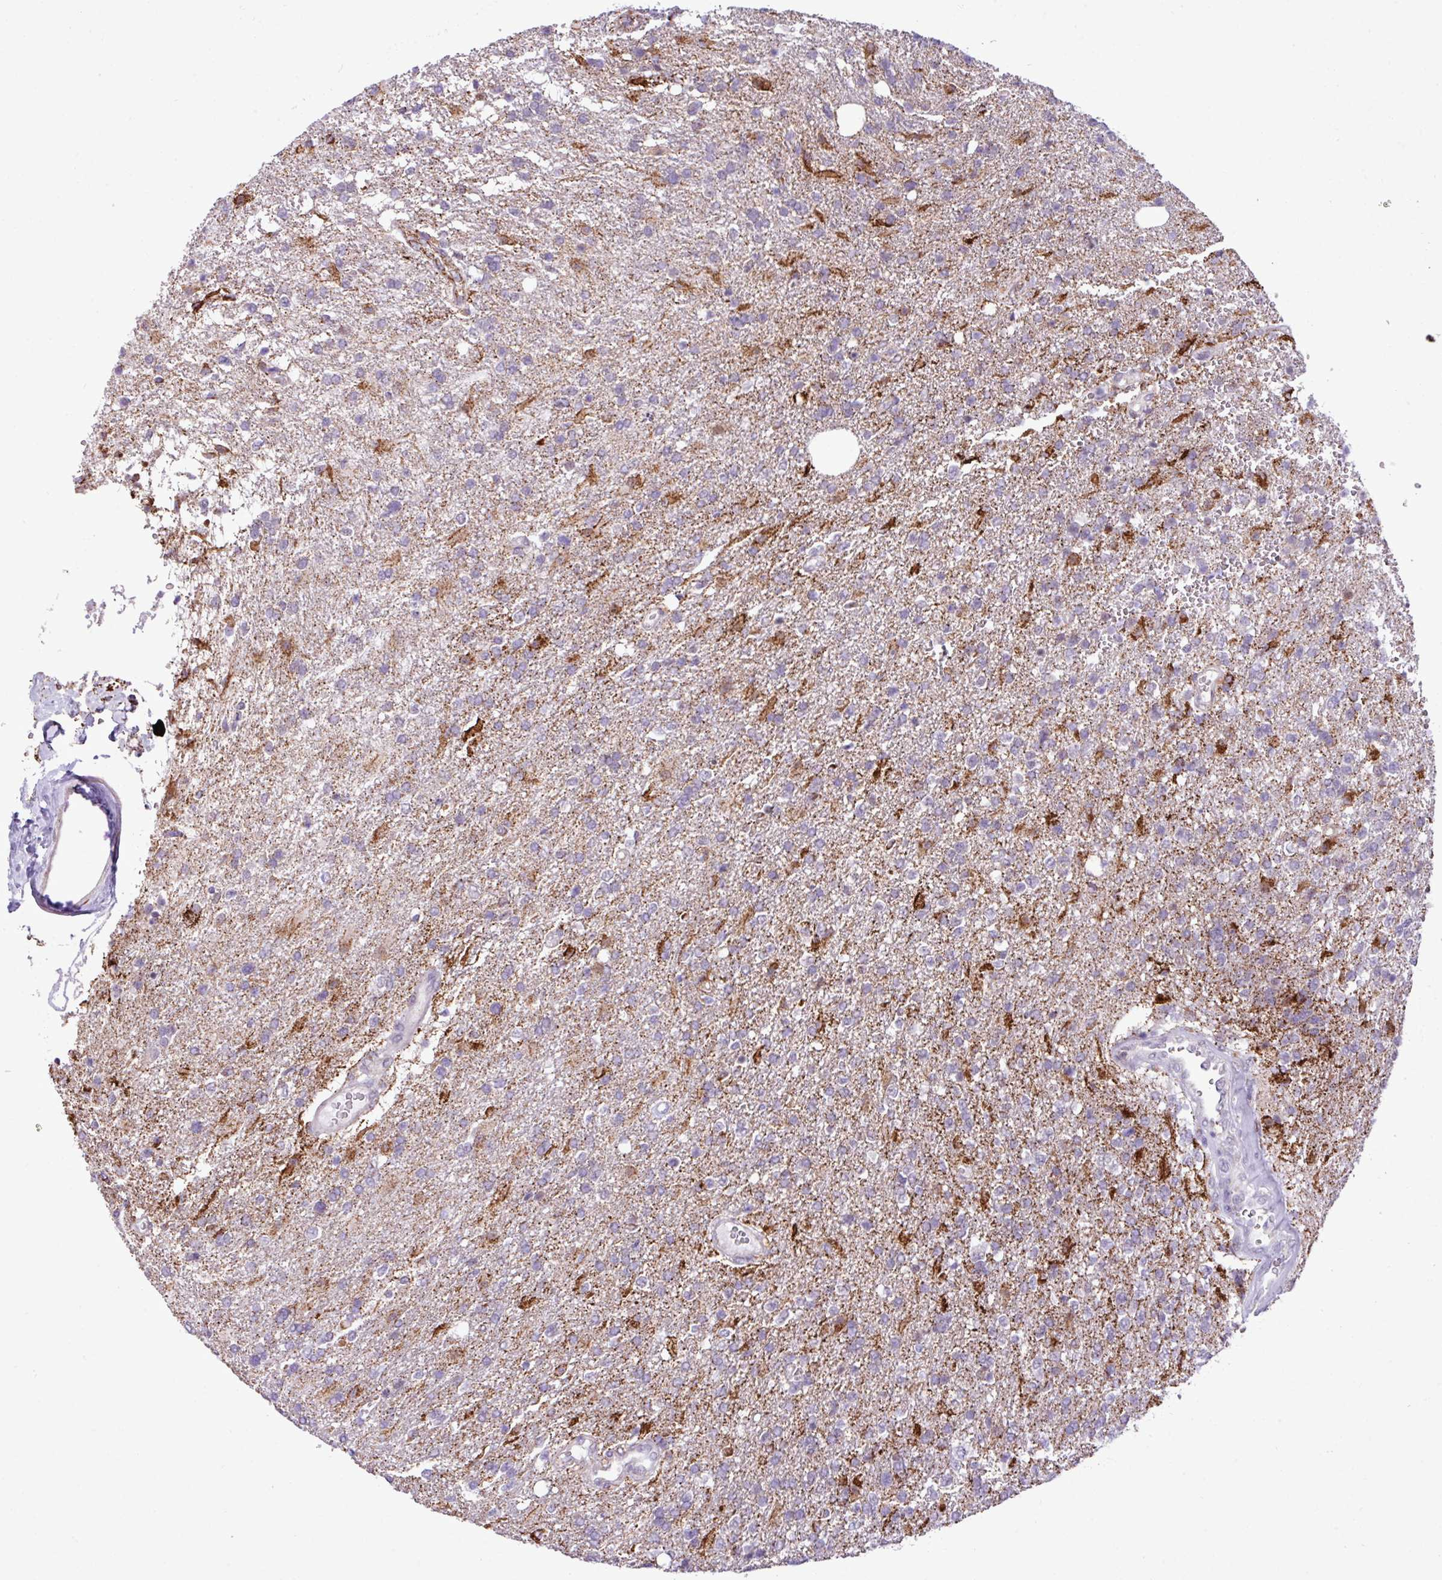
{"staining": {"intensity": "negative", "quantity": "none", "location": "none"}, "tissue": "glioma", "cell_type": "Tumor cells", "image_type": "cancer", "snomed": [{"axis": "morphology", "description": "Glioma, malignant, High grade"}, {"axis": "topography", "description": "Brain"}], "caption": "Tumor cells show no significant staining in glioma. (DAB (3,3'-diaminobenzidine) immunohistochemistry with hematoxylin counter stain).", "gene": "SGPP1", "patient": {"sex": "male", "age": 56}}